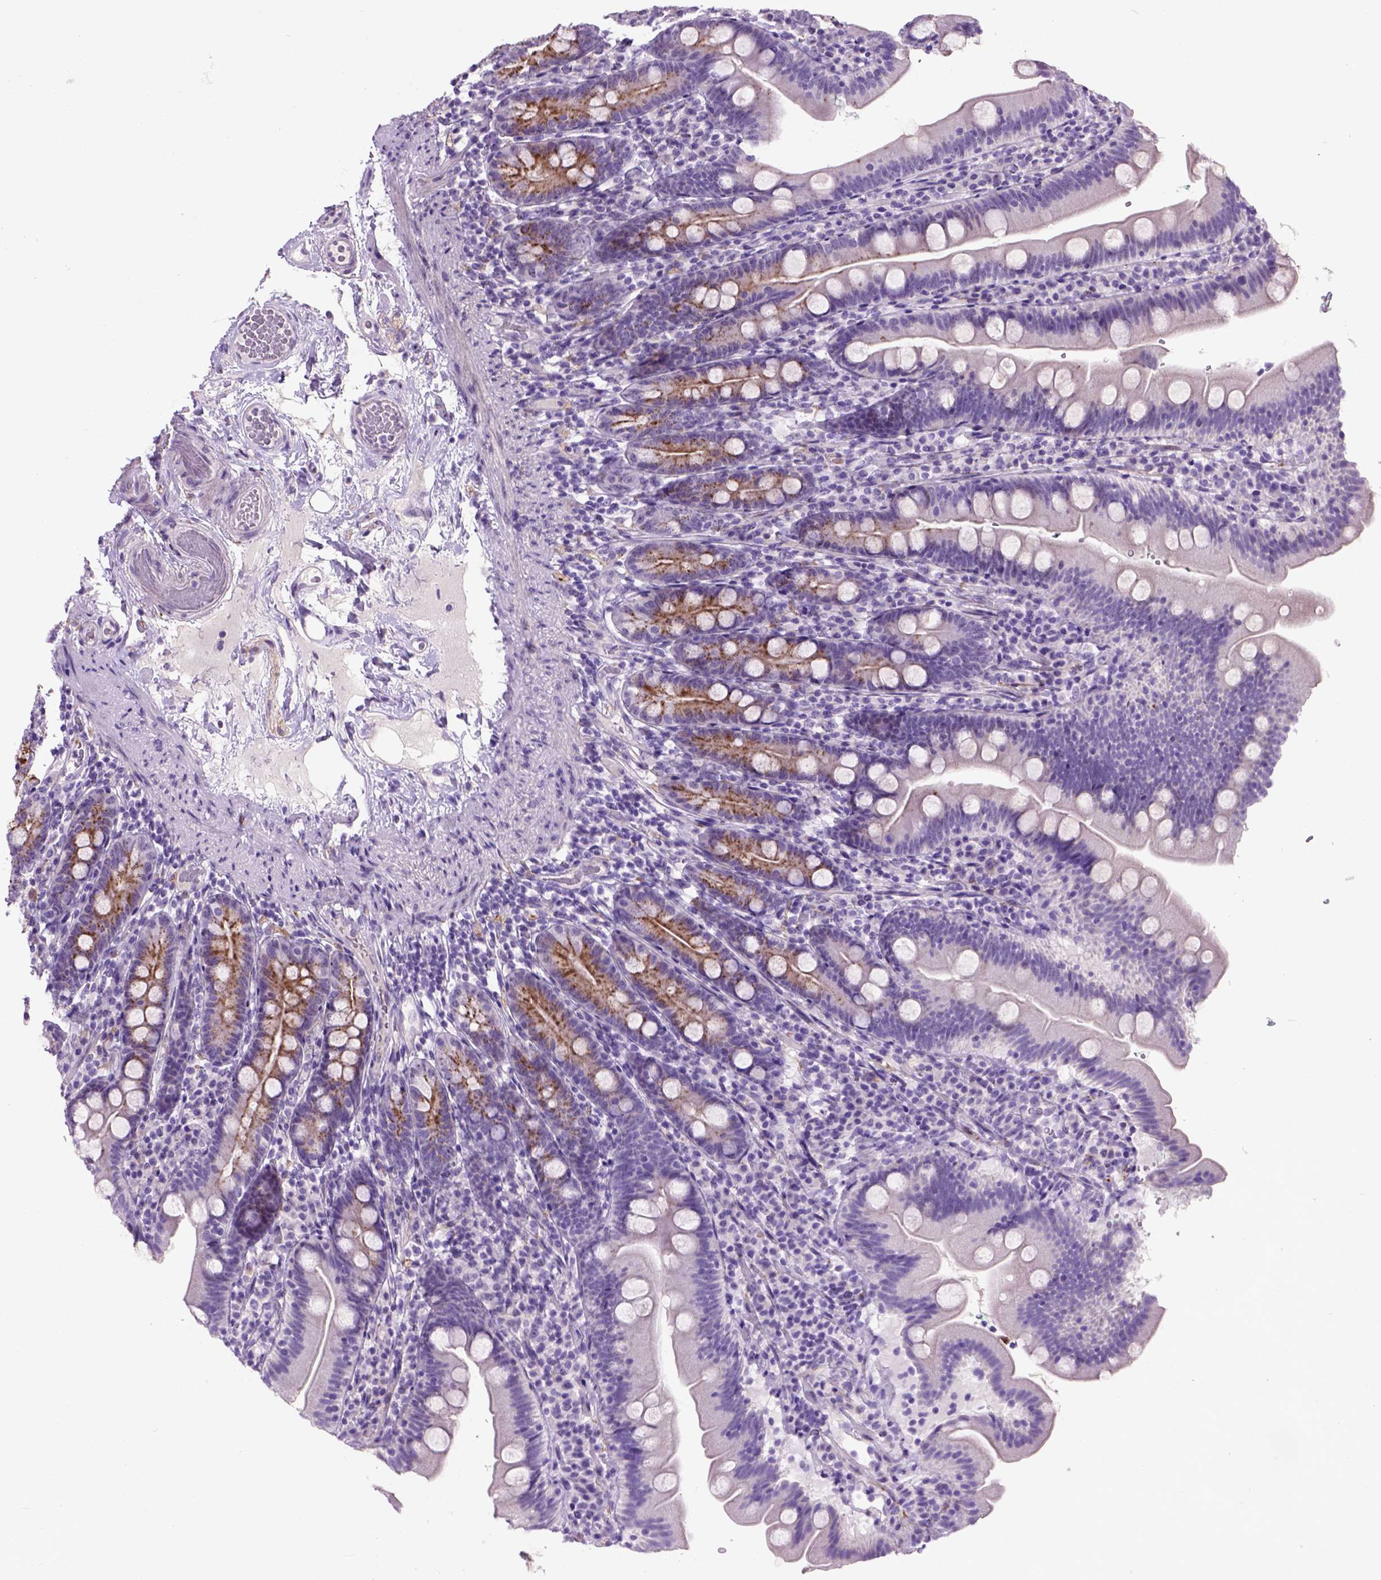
{"staining": {"intensity": "moderate", "quantity": "25%-75%", "location": "cytoplasmic/membranous"}, "tissue": "duodenum", "cell_type": "Glandular cells", "image_type": "normal", "snomed": [{"axis": "morphology", "description": "Normal tissue, NOS"}, {"axis": "topography", "description": "Duodenum"}], "caption": "Glandular cells exhibit medium levels of moderate cytoplasmic/membranous expression in approximately 25%-75% of cells in unremarkable duodenum. The staining was performed using DAB (3,3'-diaminobenzidine), with brown indicating positive protein expression. Nuclei are stained blue with hematoxylin.", "gene": "MAPT", "patient": {"sex": "female", "age": 67}}